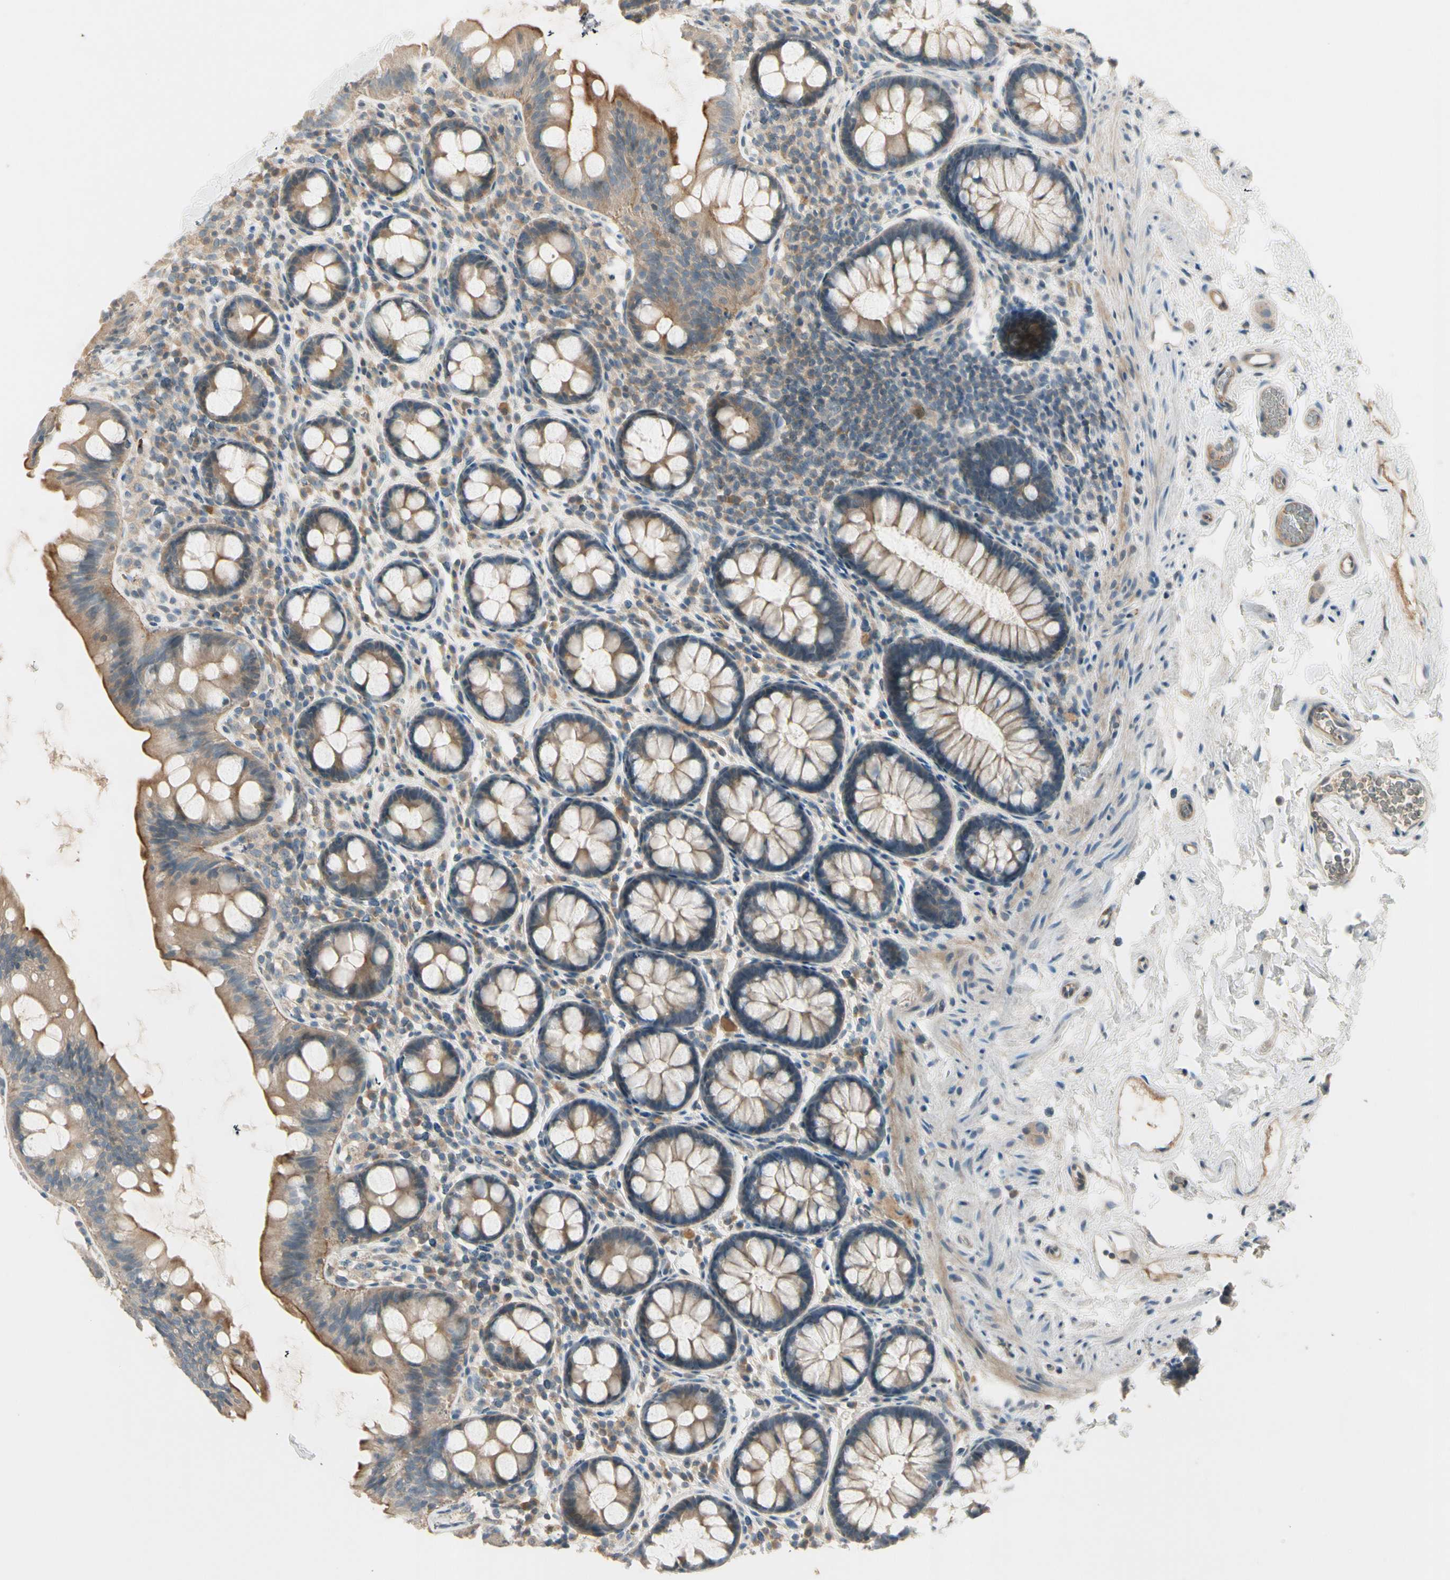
{"staining": {"intensity": "moderate", "quantity": ">75%", "location": "cytoplasmic/membranous"}, "tissue": "colon", "cell_type": "Endothelial cells", "image_type": "normal", "snomed": [{"axis": "morphology", "description": "Normal tissue, NOS"}, {"axis": "topography", "description": "Colon"}], "caption": "A brown stain shows moderate cytoplasmic/membranous expression of a protein in endothelial cells of benign colon.", "gene": "PPP3CB", "patient": {"sex": "female", "age": 80}}